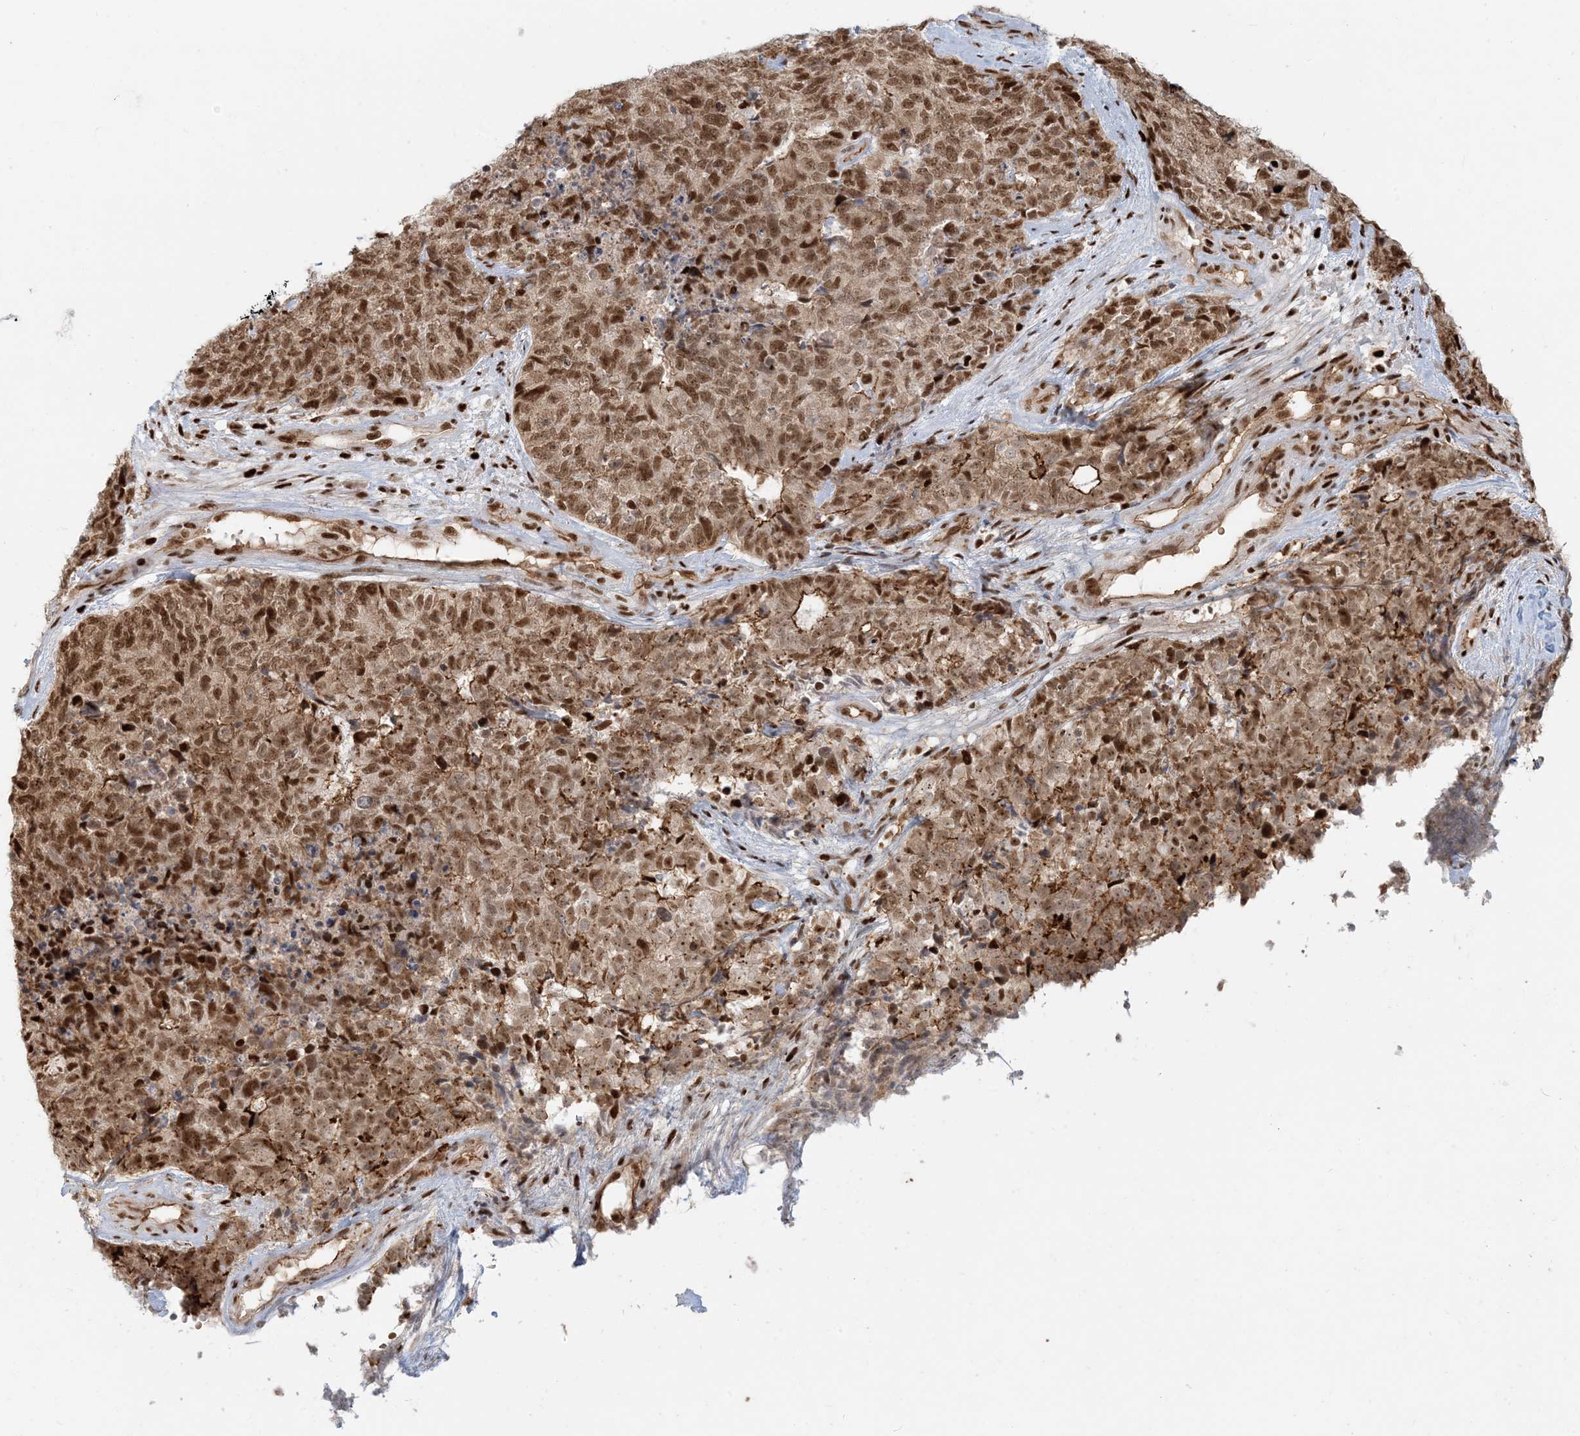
{"staining": {"intensity": "moderate", "quantity": ">75%", "location": "nuclear"}, "tissue": "cervical cancer", "cell_type": "Tumor cells", "image_type": "cancer", "snomed": [{"axis": "morphology", "description": "Squamous cell carcinoma, NOS"}, {"axis": "topography", "description": "Cervix"}], "caption": "Cervical squamous cell carcinoma tissue shows moderate nuclear expression in about >75% of tumor cells", "gene": "CKS2", "patient": {"sex": "female", "age": 63}}